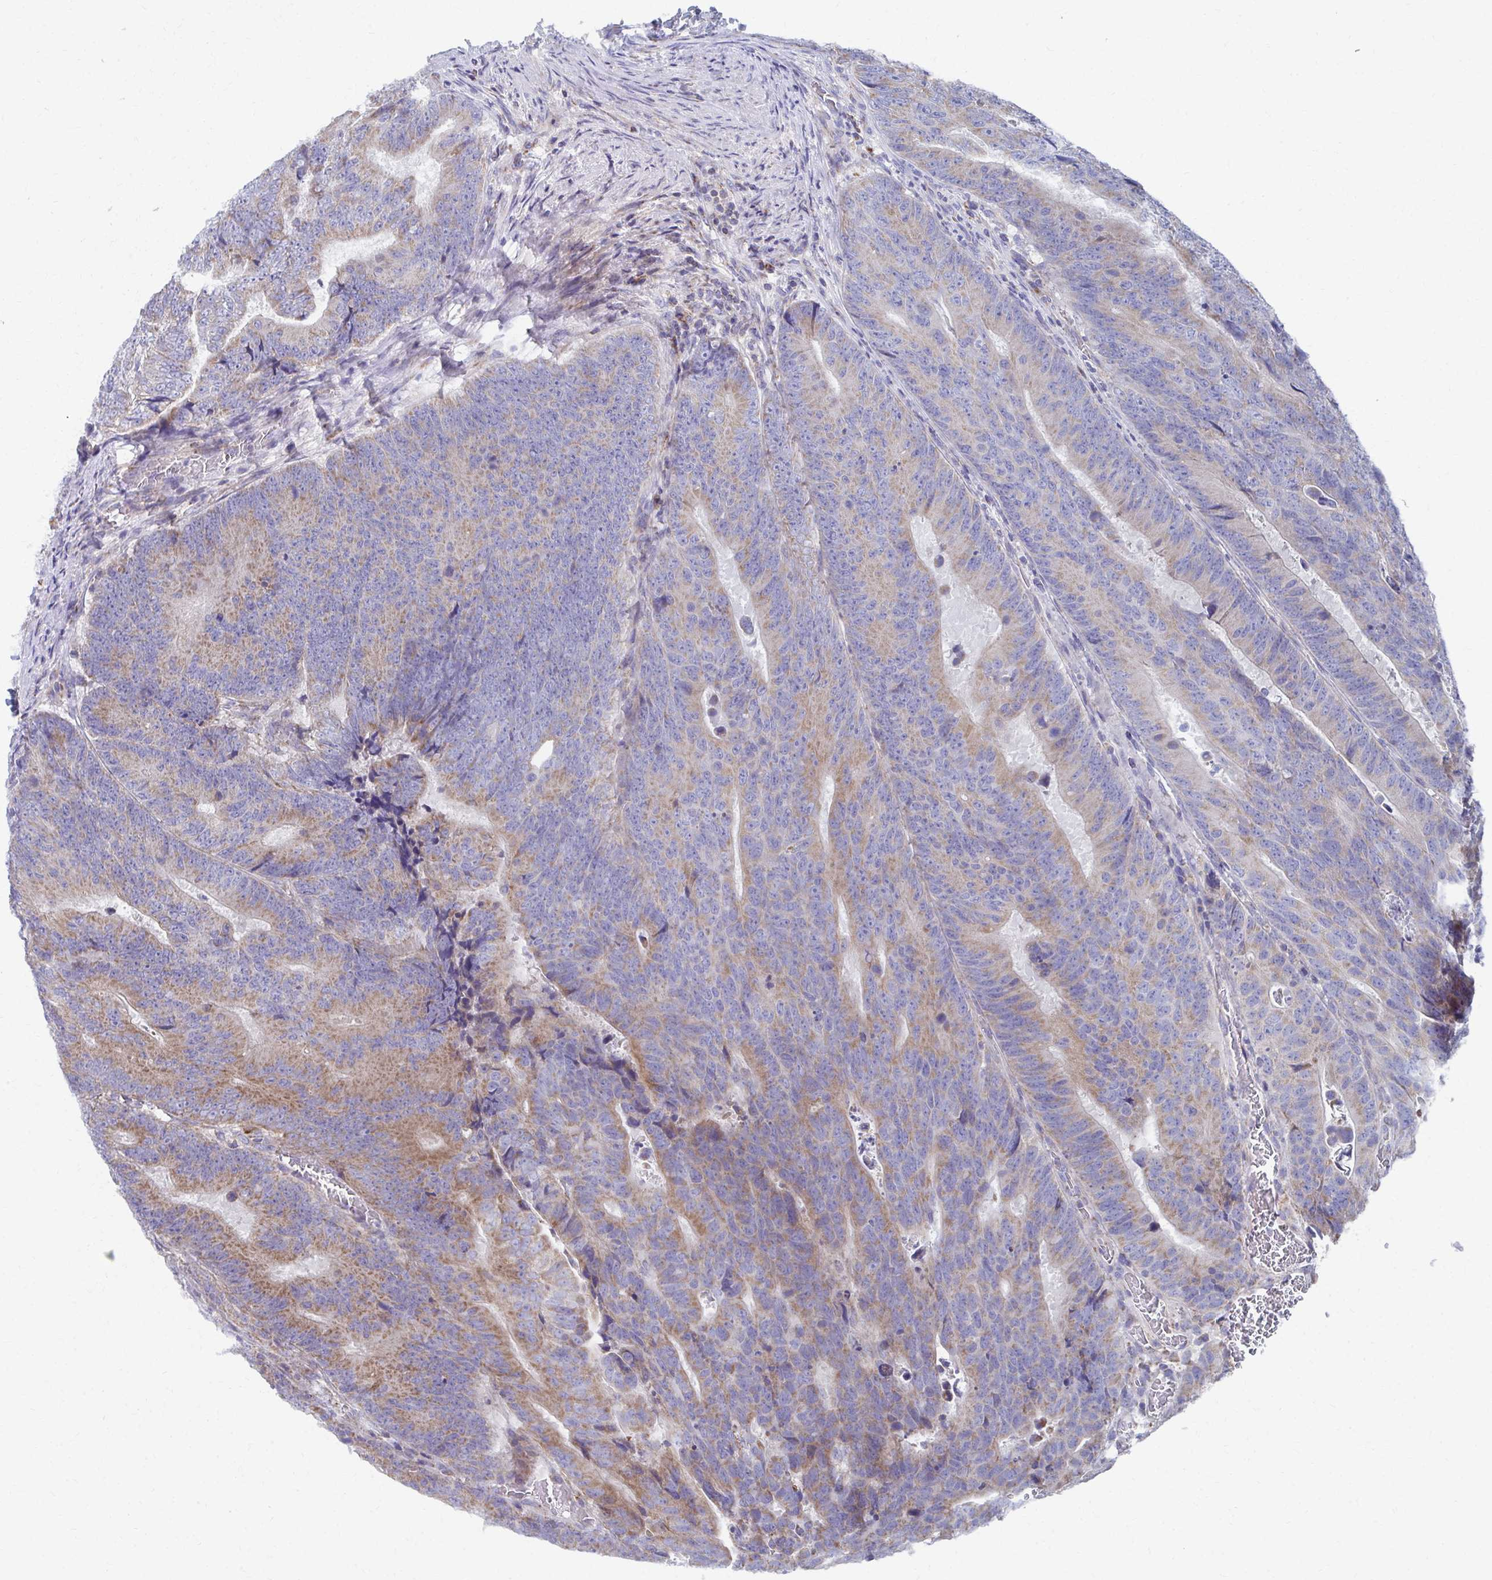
{"staining": {"intensity": "moderate", "quantity": "25%-75%", "location": "cytoplasmic/membranous"}, "tissue": "colorectal cancer", "cell_type": "Tumor cells", "image_type": "cancer", "snomed": [{"axis": "morphology", "description": "Adenocarcinoma, NOS"}, {"axis": "topography", "description": "Colon"}], "caption": "A brown stain highlights moderate cytoplasmic/membranous expression of a protein in adenocarcinoma (colorectal) tumor cells.", "gene": "RCC1L", "patient": {"sex": "female", "age": 48}}